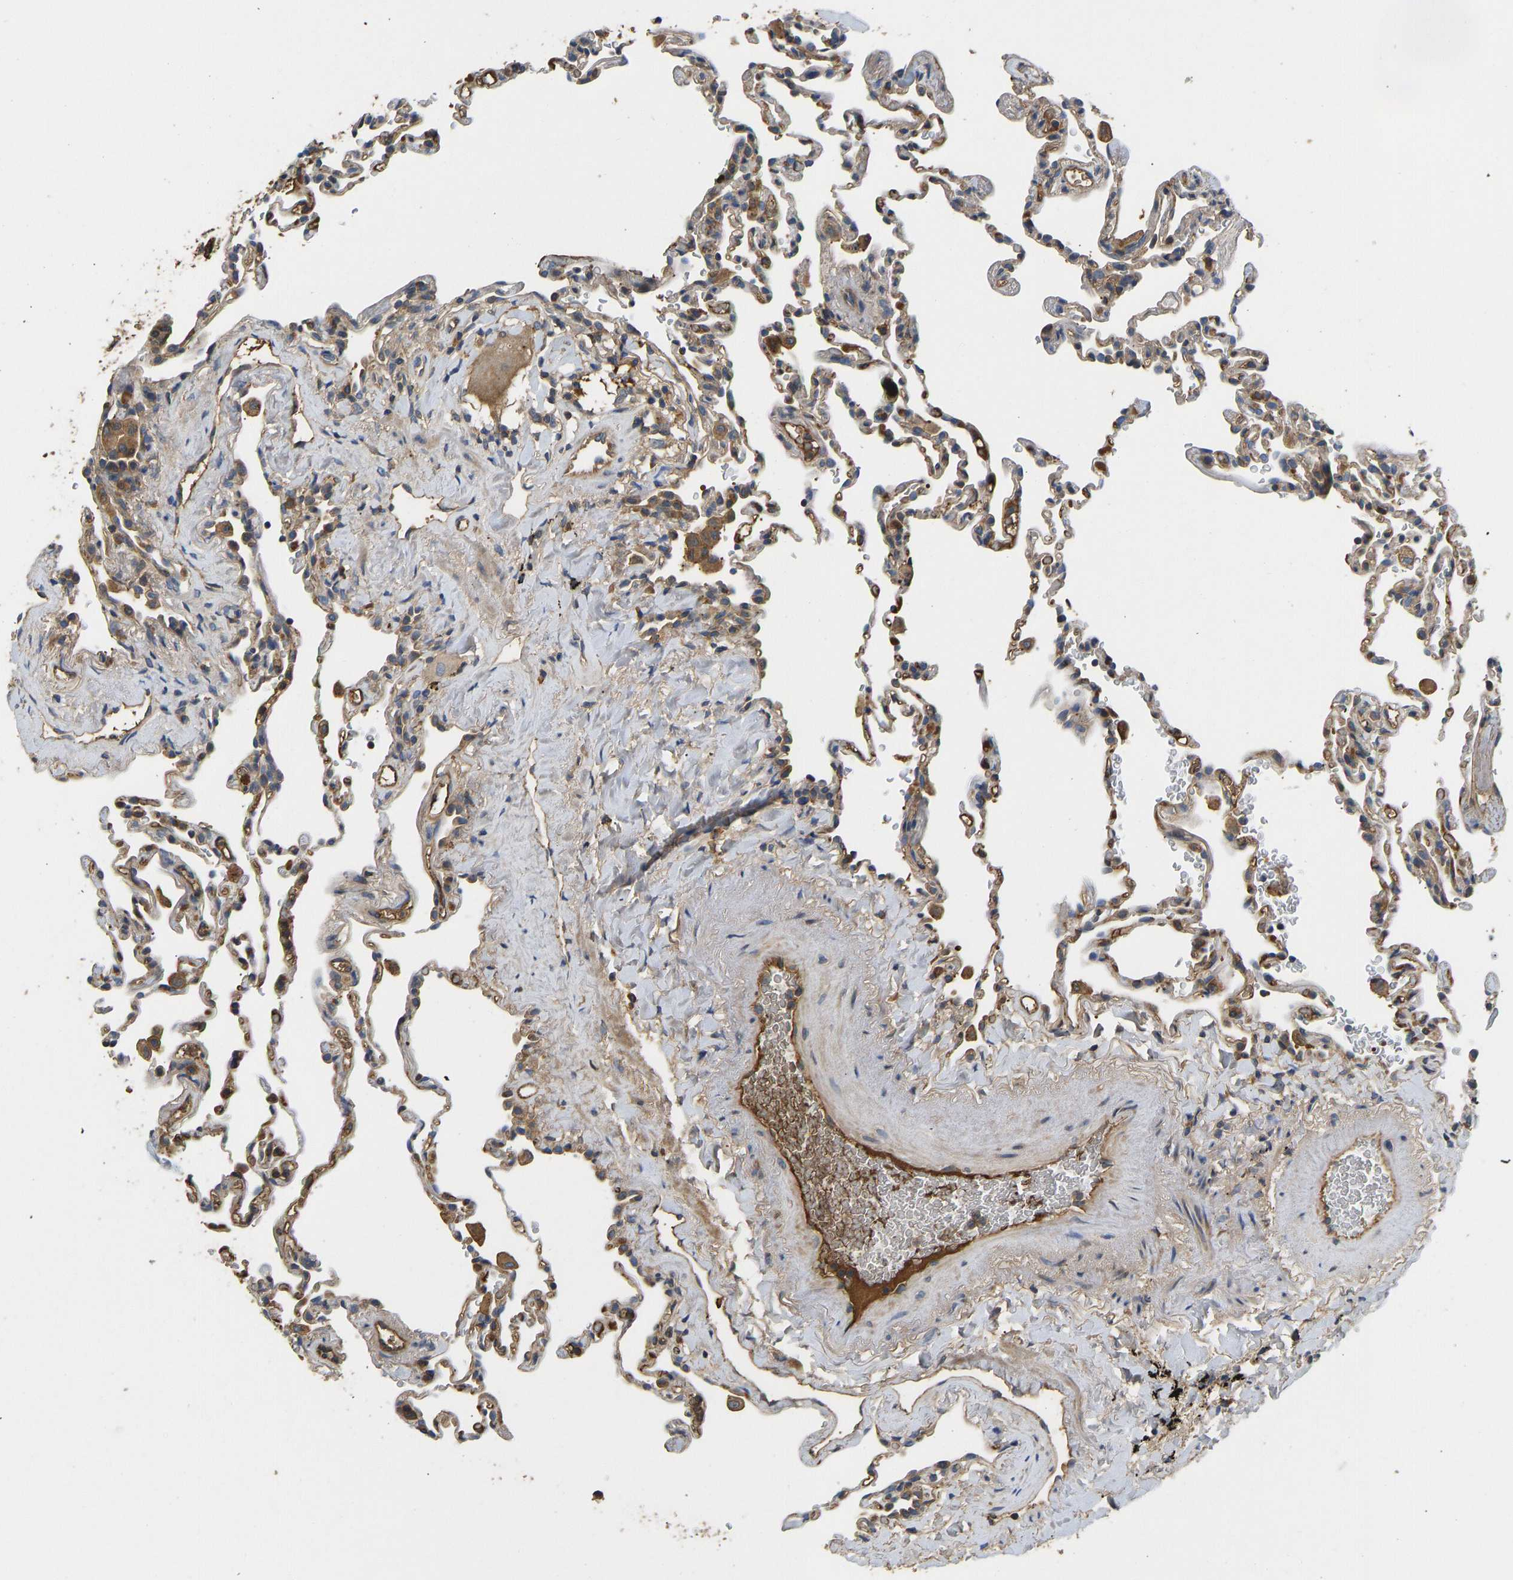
{"staining": {"intensity": "moderate", "quantity": ">75%", "location": "cytoplasmic/membranous"}, "tissue": "lung", "cell_type": "Alveolar cells", "image_type": "normal", "snomed": [{"axis": "morphology", "description": "Normal tissue, NOS"}, {"axis": "topography", "description": "Lung"}], "caption": "Immunohistochemical staining of unremarkable lung displays >75% levels of moderate cytoplasmic/membranous protein staining in about >75% of alveolar cells. (Stains: DAB (3,3'-diaminobenzidine) in brown, nuclei in blue, Microscopy: brightfield microscopy at high magnification).", "gene": "VCPKMT", "patient": {"sex": "male", "age": 59}}